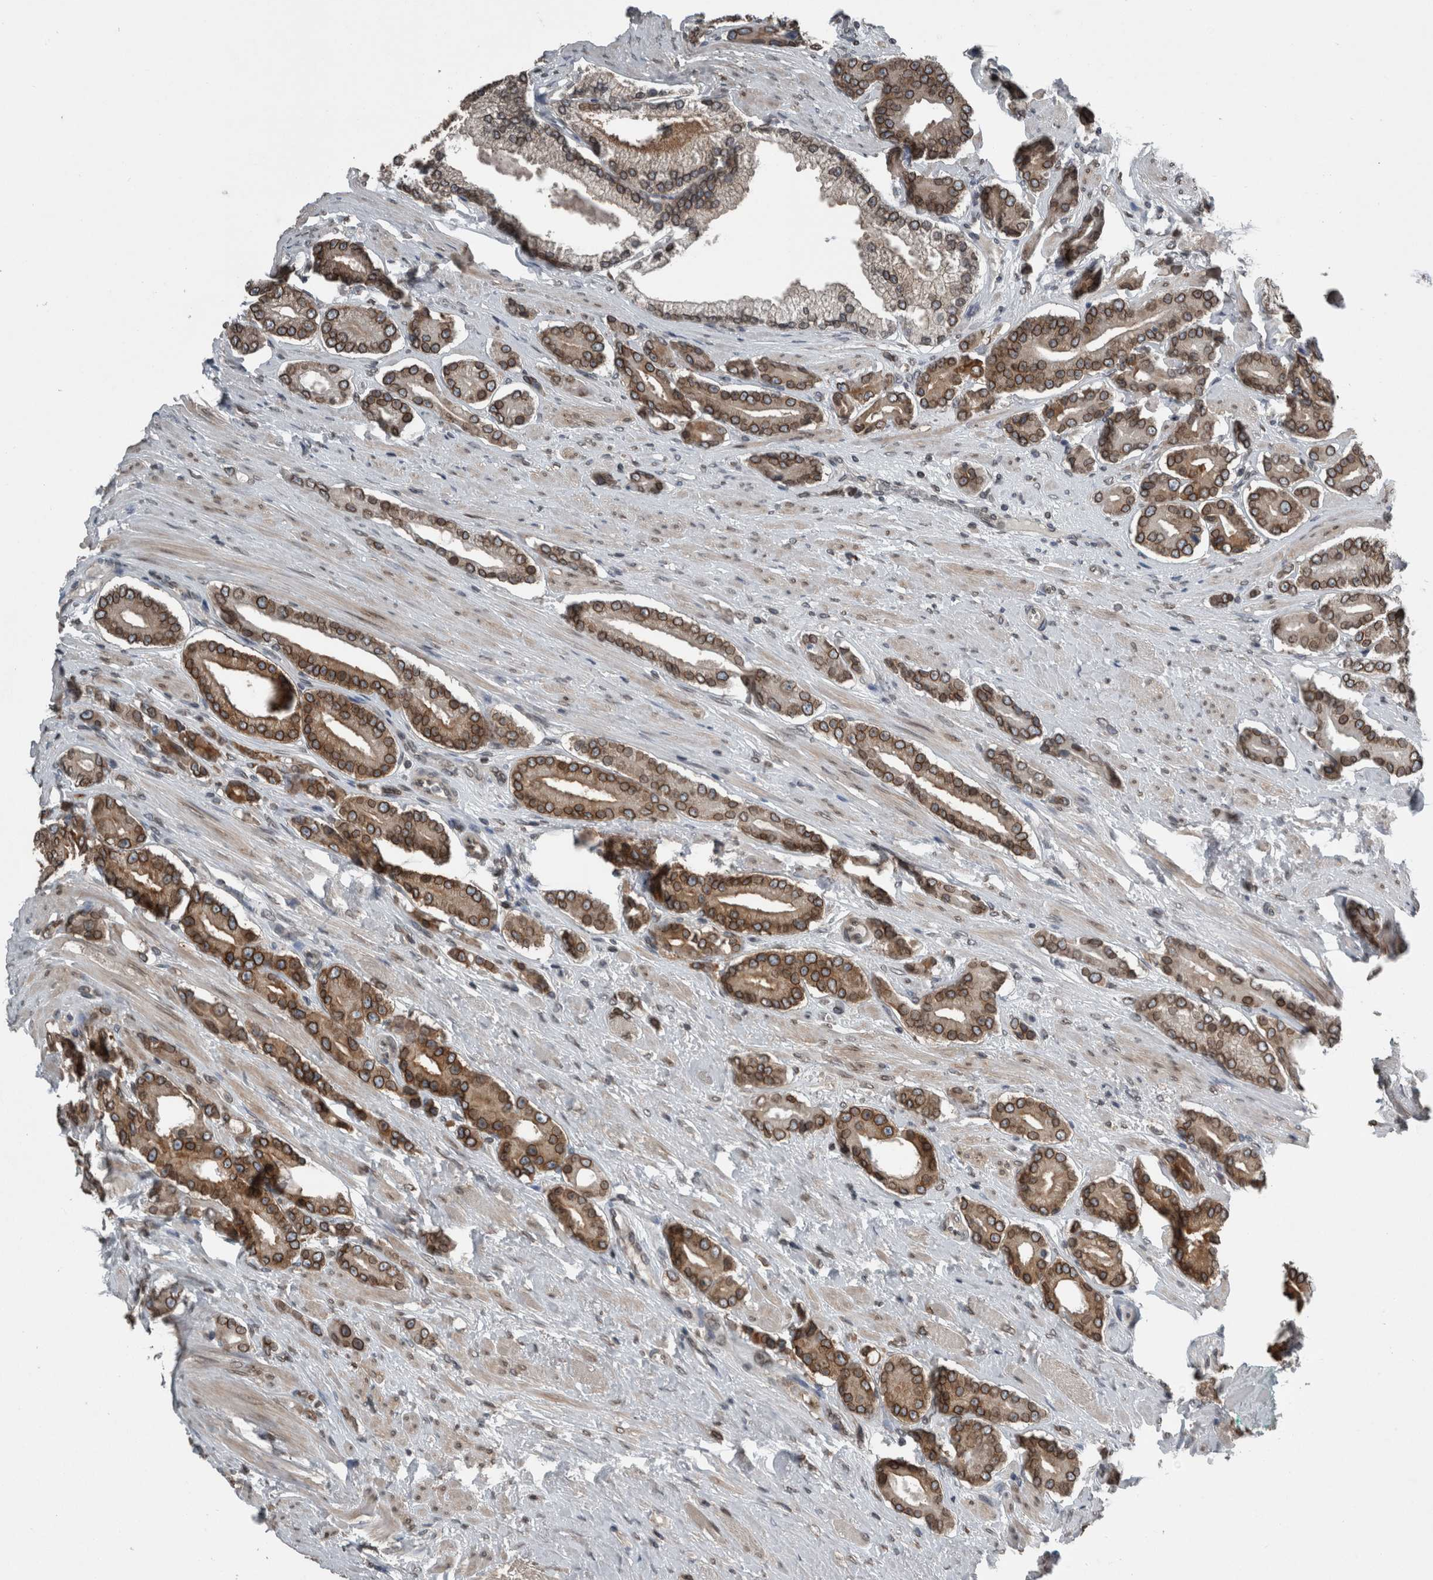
{"staining": {"intensity": "strong", "quantity": ">75%", "location": "cytoplasmic/membranous,nuclear"}, "tissue": "prostate cancer", "cell_type": "Tumor cells", "image_type": "cancer", "snomed": [{"axis": "morphology", "description": "Adenocarcinoma, High grade"}, {"axis": "topography", "description": "Prostate"}], "caption": "IHC image of neoplastic tissue: high-grade adenocarcinoma (prostate) stained using immunohistochemistry (IHC) demonstrates high levels of strong protein expression localized specifically in the cytoplasmic/membranous and nuclear of tumor cells, appearing as a cytoplasmic/membranous and nuclear brown color.", "gene": "RANBP2", "patient": {"sex": "male", "age": 71}}